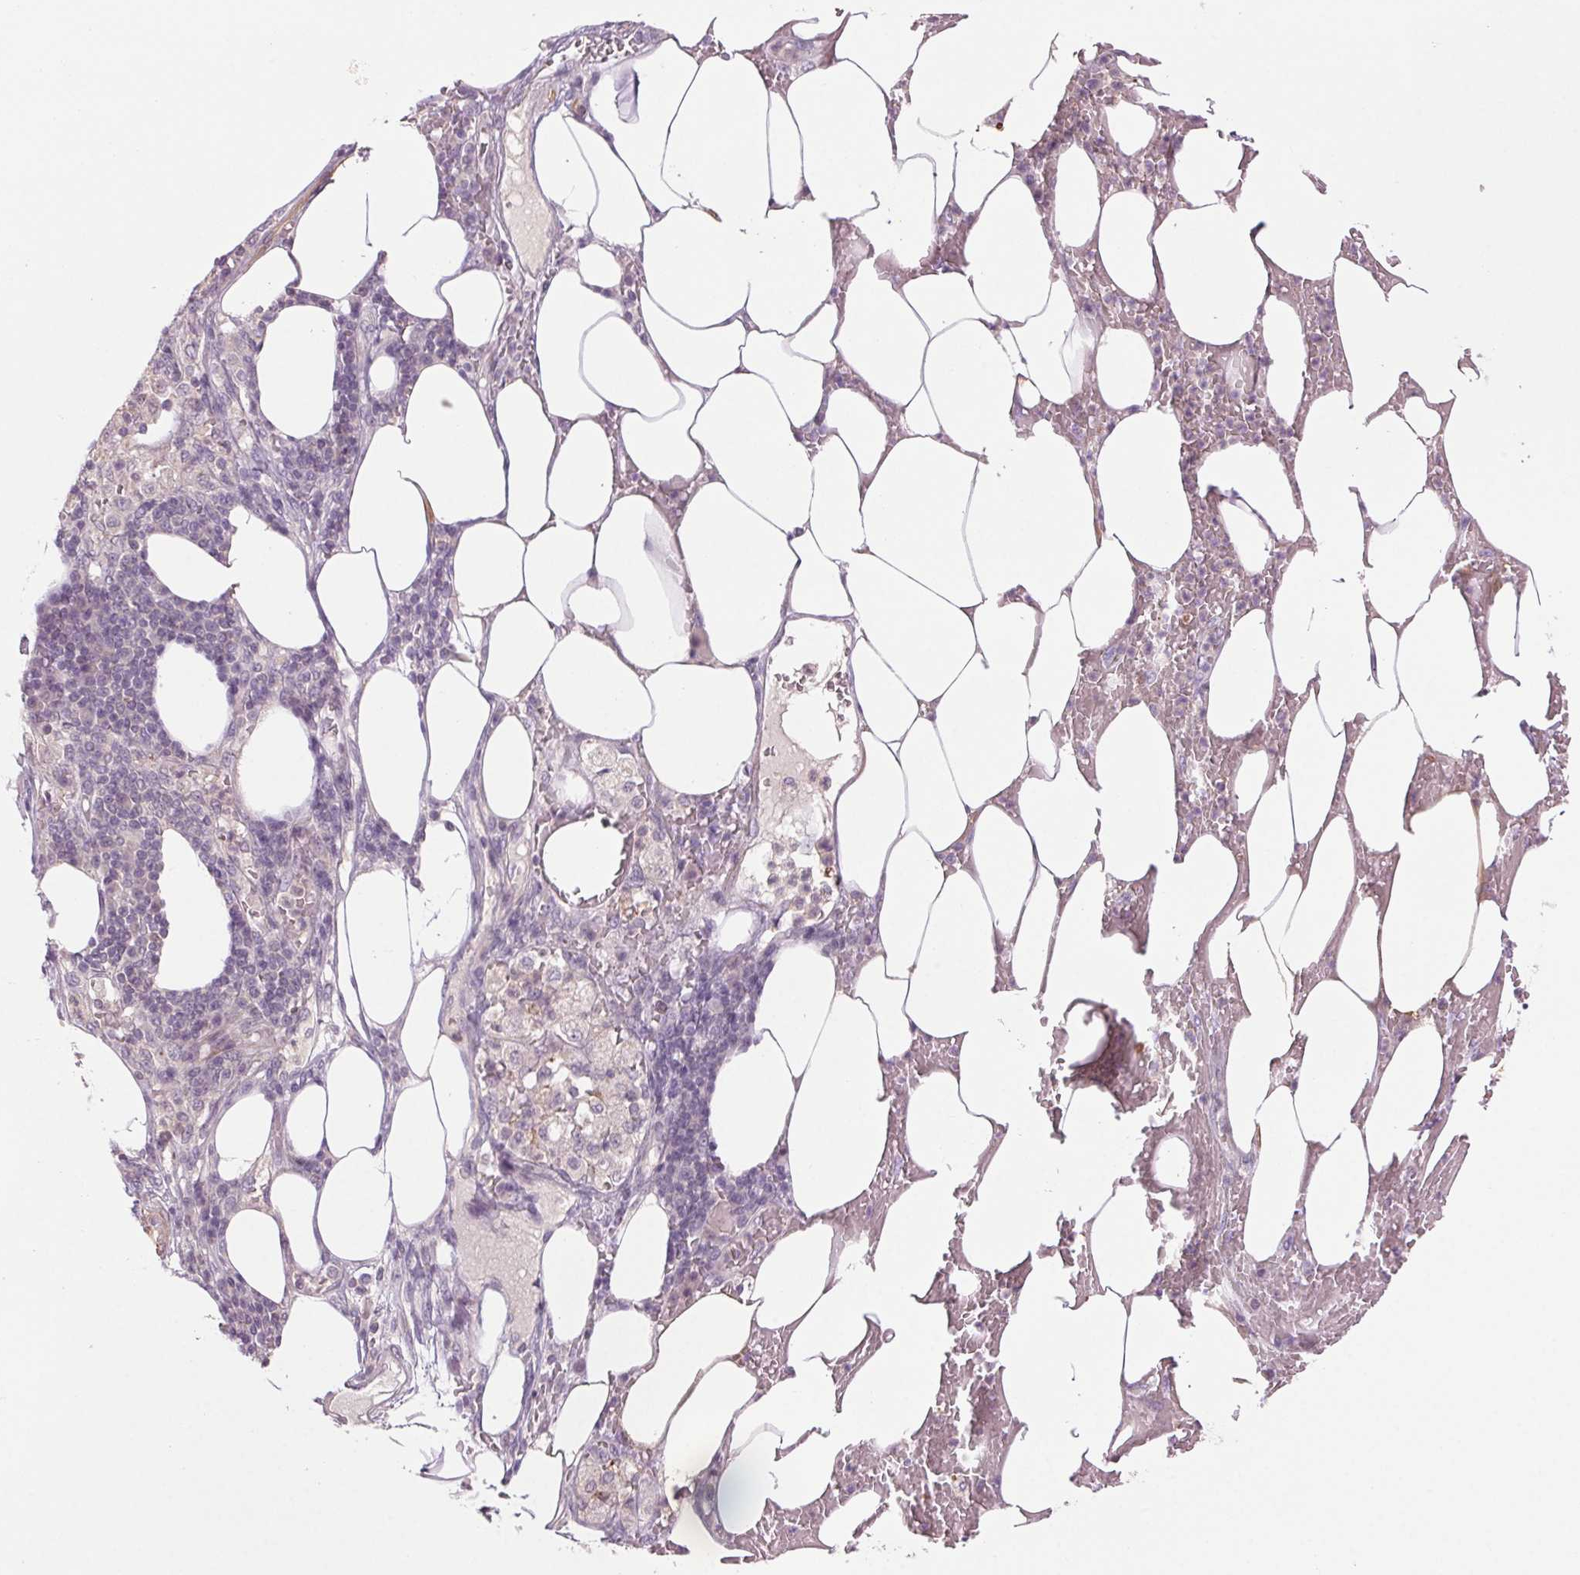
{"staining": {"intensity": "negative", "quantity": "none", "location": "none"}, "tissue": "pancreatic cancer", "cell_type": "Tumor cells", "image_type": "cancer", "snomed": [{"axis": "morphology", "description": "Adenocarcinoma, NOS"}, {"axis": "topography", "description": "Pancreas"}], "caption": "Pancreatic cancer stained for a protein using immunohistochemistry exhibits no positivity tumor cells.", "gene": "HHLA2", "patient": {"sex": "female", "age": 61}}